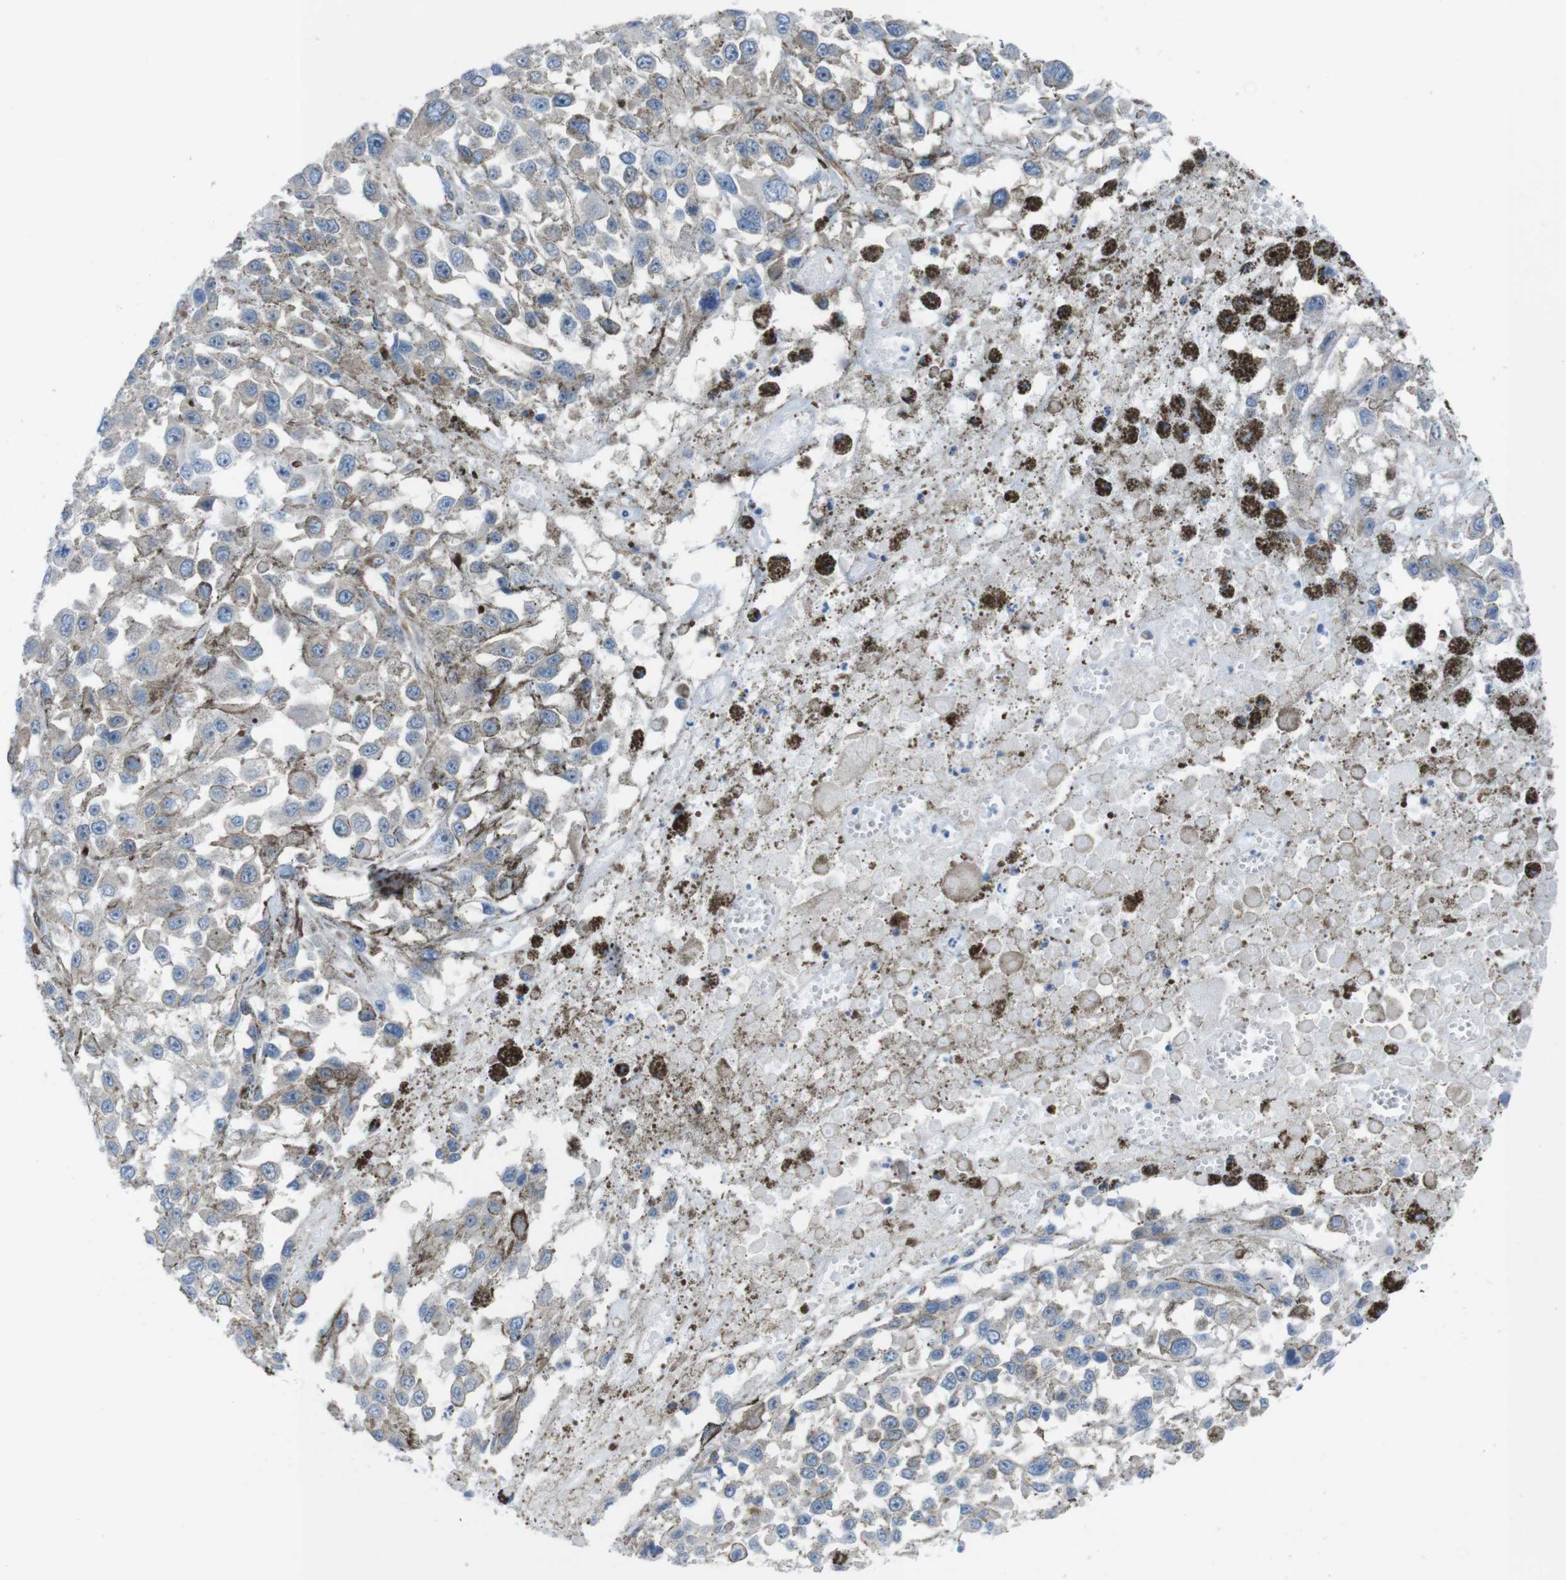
{"staining": {"intensity": "negative", "quantity": "none", "location": "none"}, "tissue": "melanoma", "cell_type": "Tumor cells", "image_type": "cancer", "snomed": [{"axis": "morphology", "description": "Malignant melanoma, Metastatic site"}, {"axis": "topography", "description": "Lymph node"}], "caption": "A histopathology image of human malignant melanoma (metastatic site) is negative for staining in tumor cells.", "gene": "DIAPH2", "patient": {"sex": "male", "age": 59}}